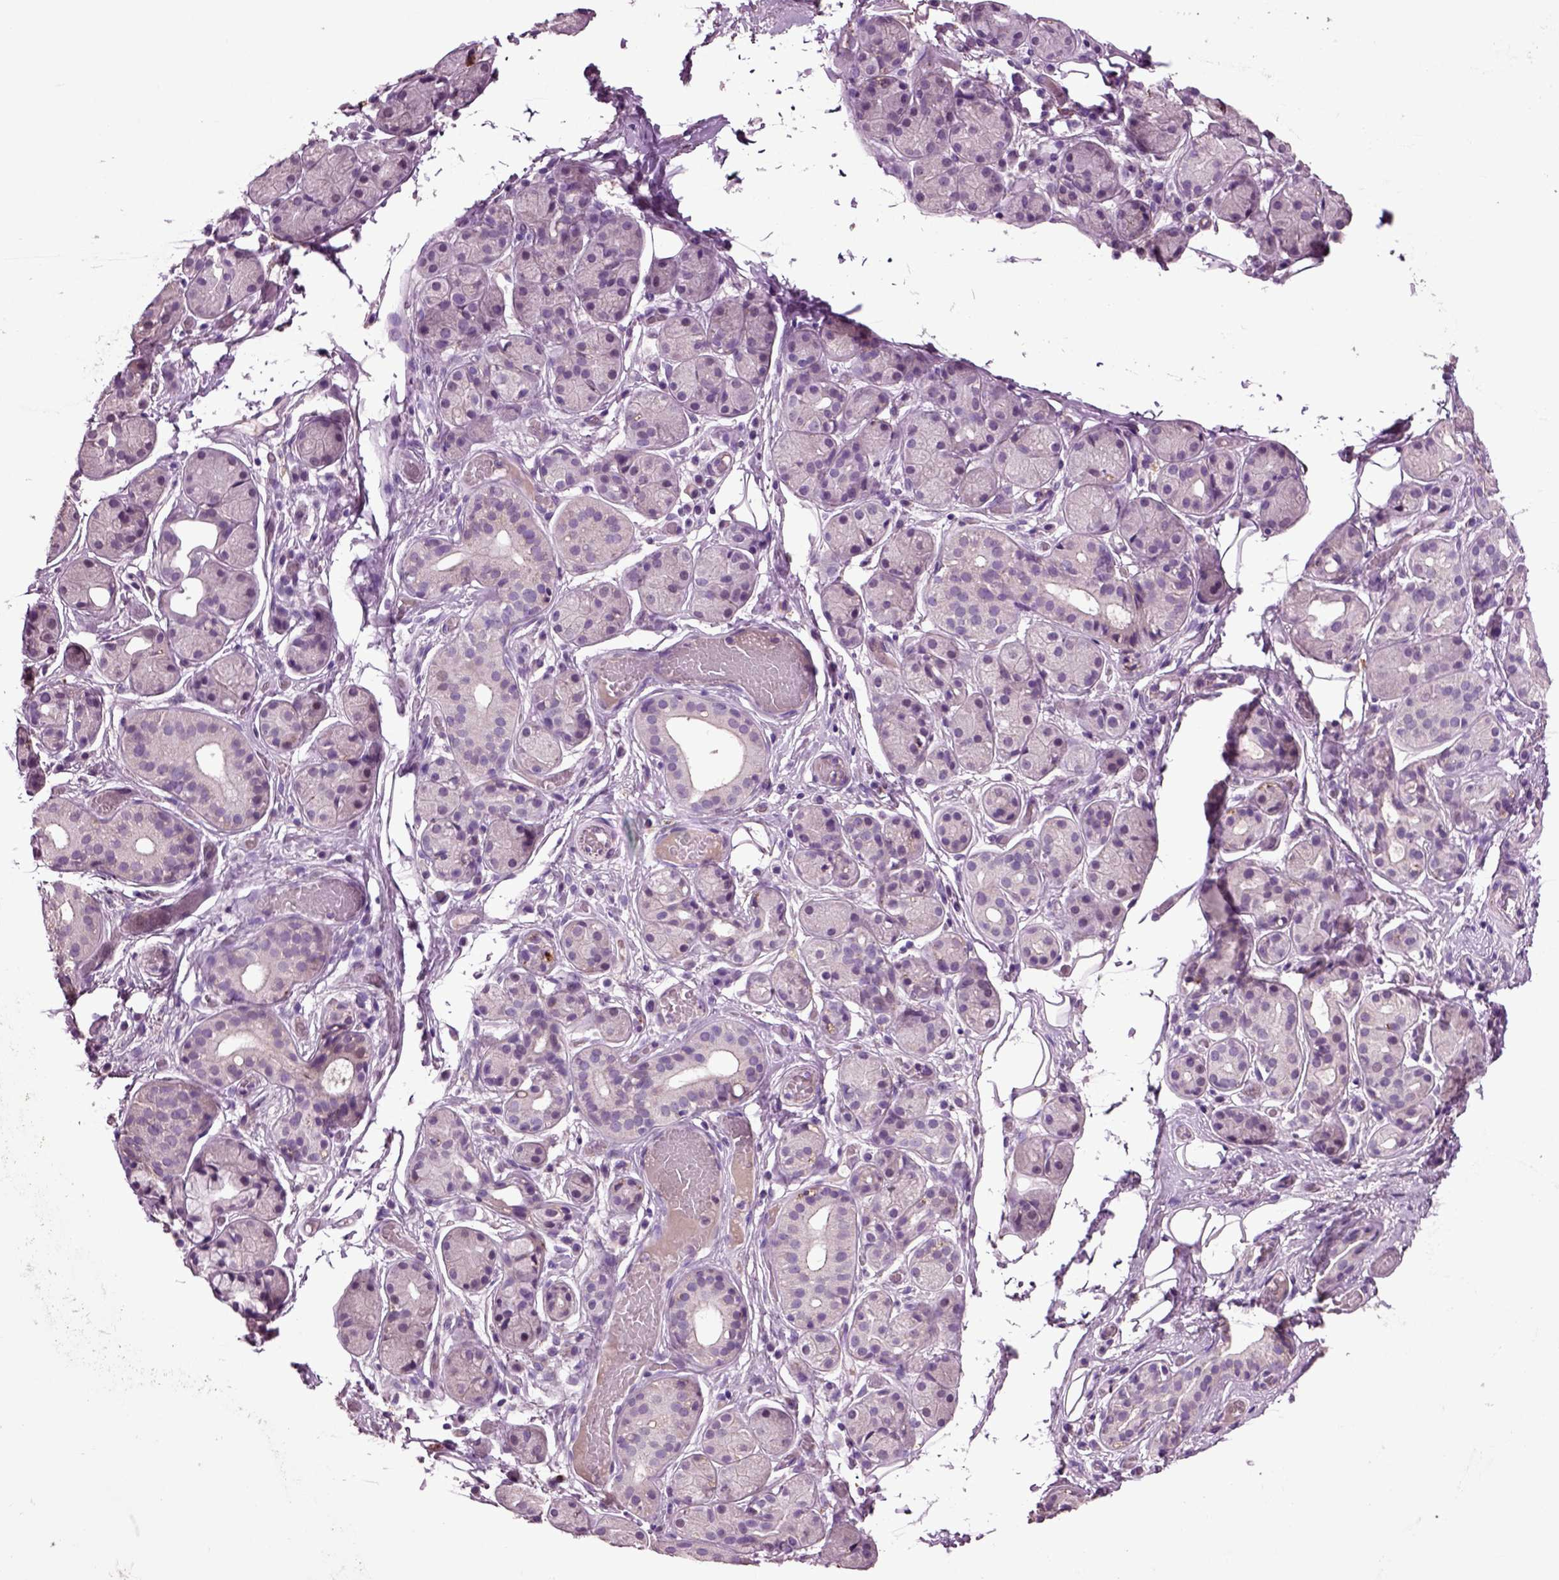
{"staining": {"intensity": "negative", "quantity": "none", "location": "none"}, "tissue": "salivary gland", "cell_type": "Glandular cells", "image_type": "normal", "snomed": [{"axis": "morphology", "description": "Normal tissue, NOS"}, {"axis": "topography", "description": "Salivary gland"}, {"axis": "topography", "description": "Peripheral nerve tissue"}], "caption": "This is an immunohistochemistry (IHC) micrograph of unremarkable human salivary gland. There is no staining in glandular cells.", "gene": "CRHR1", "patient": {"sex": "male", "age": 71}}